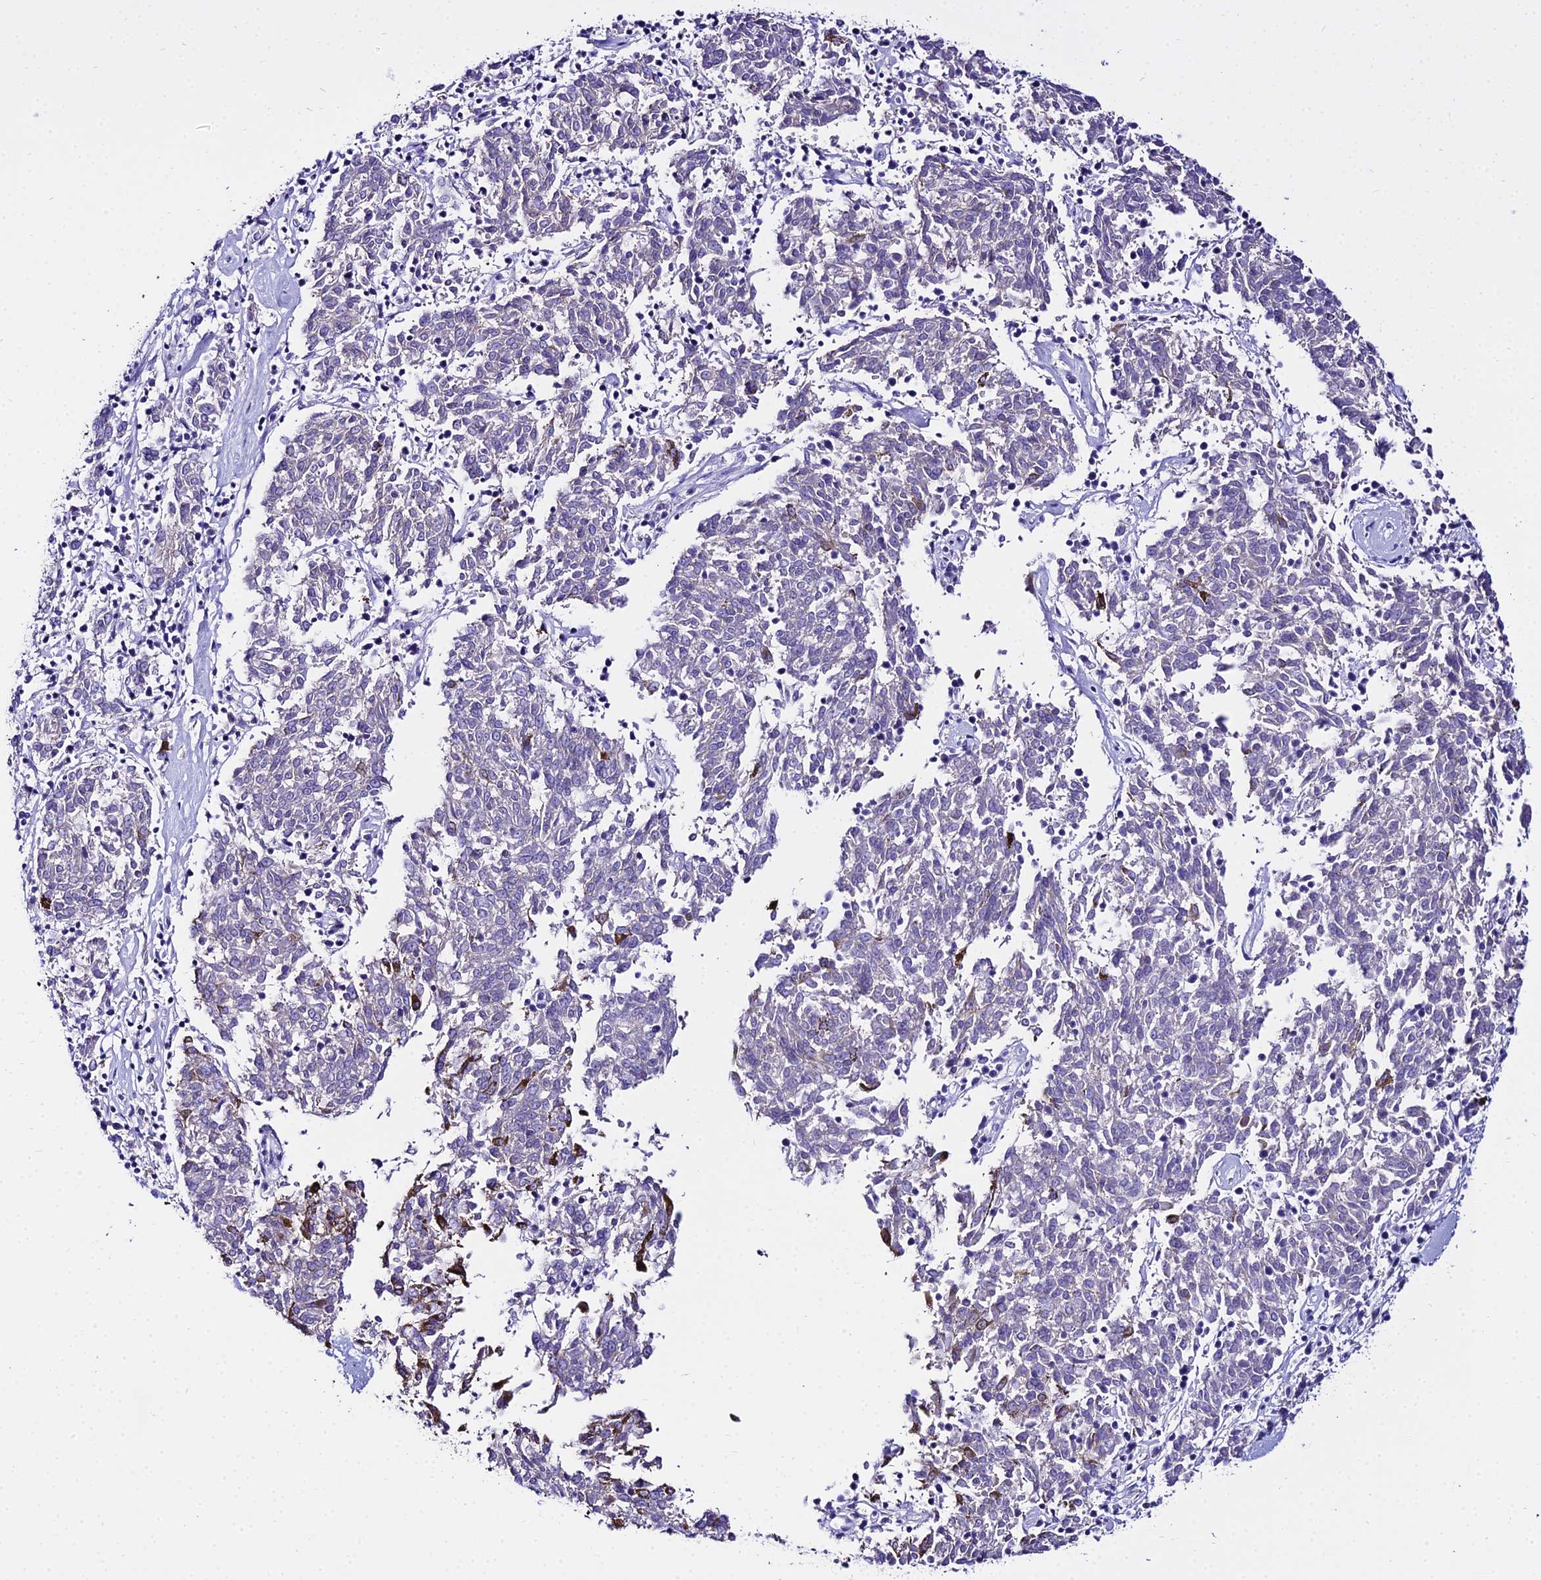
{"staining": {"intensity": "negative", "quantity": "none", "location": "none"}, "tissue": "melanoma", "cell_type": "Tumor cells", "image_type": "cancer", "snomed": [{"axis": "morphology", "description": "Malignant melanoma, NOS"}, {"axis": "topography", "description": "Skin"}], "caption": "Image shows no protein positivity in tumor cells of melanoma tissue.", "gene": "TUBA3D", "patient": {"sex": "female", "age": 72}}